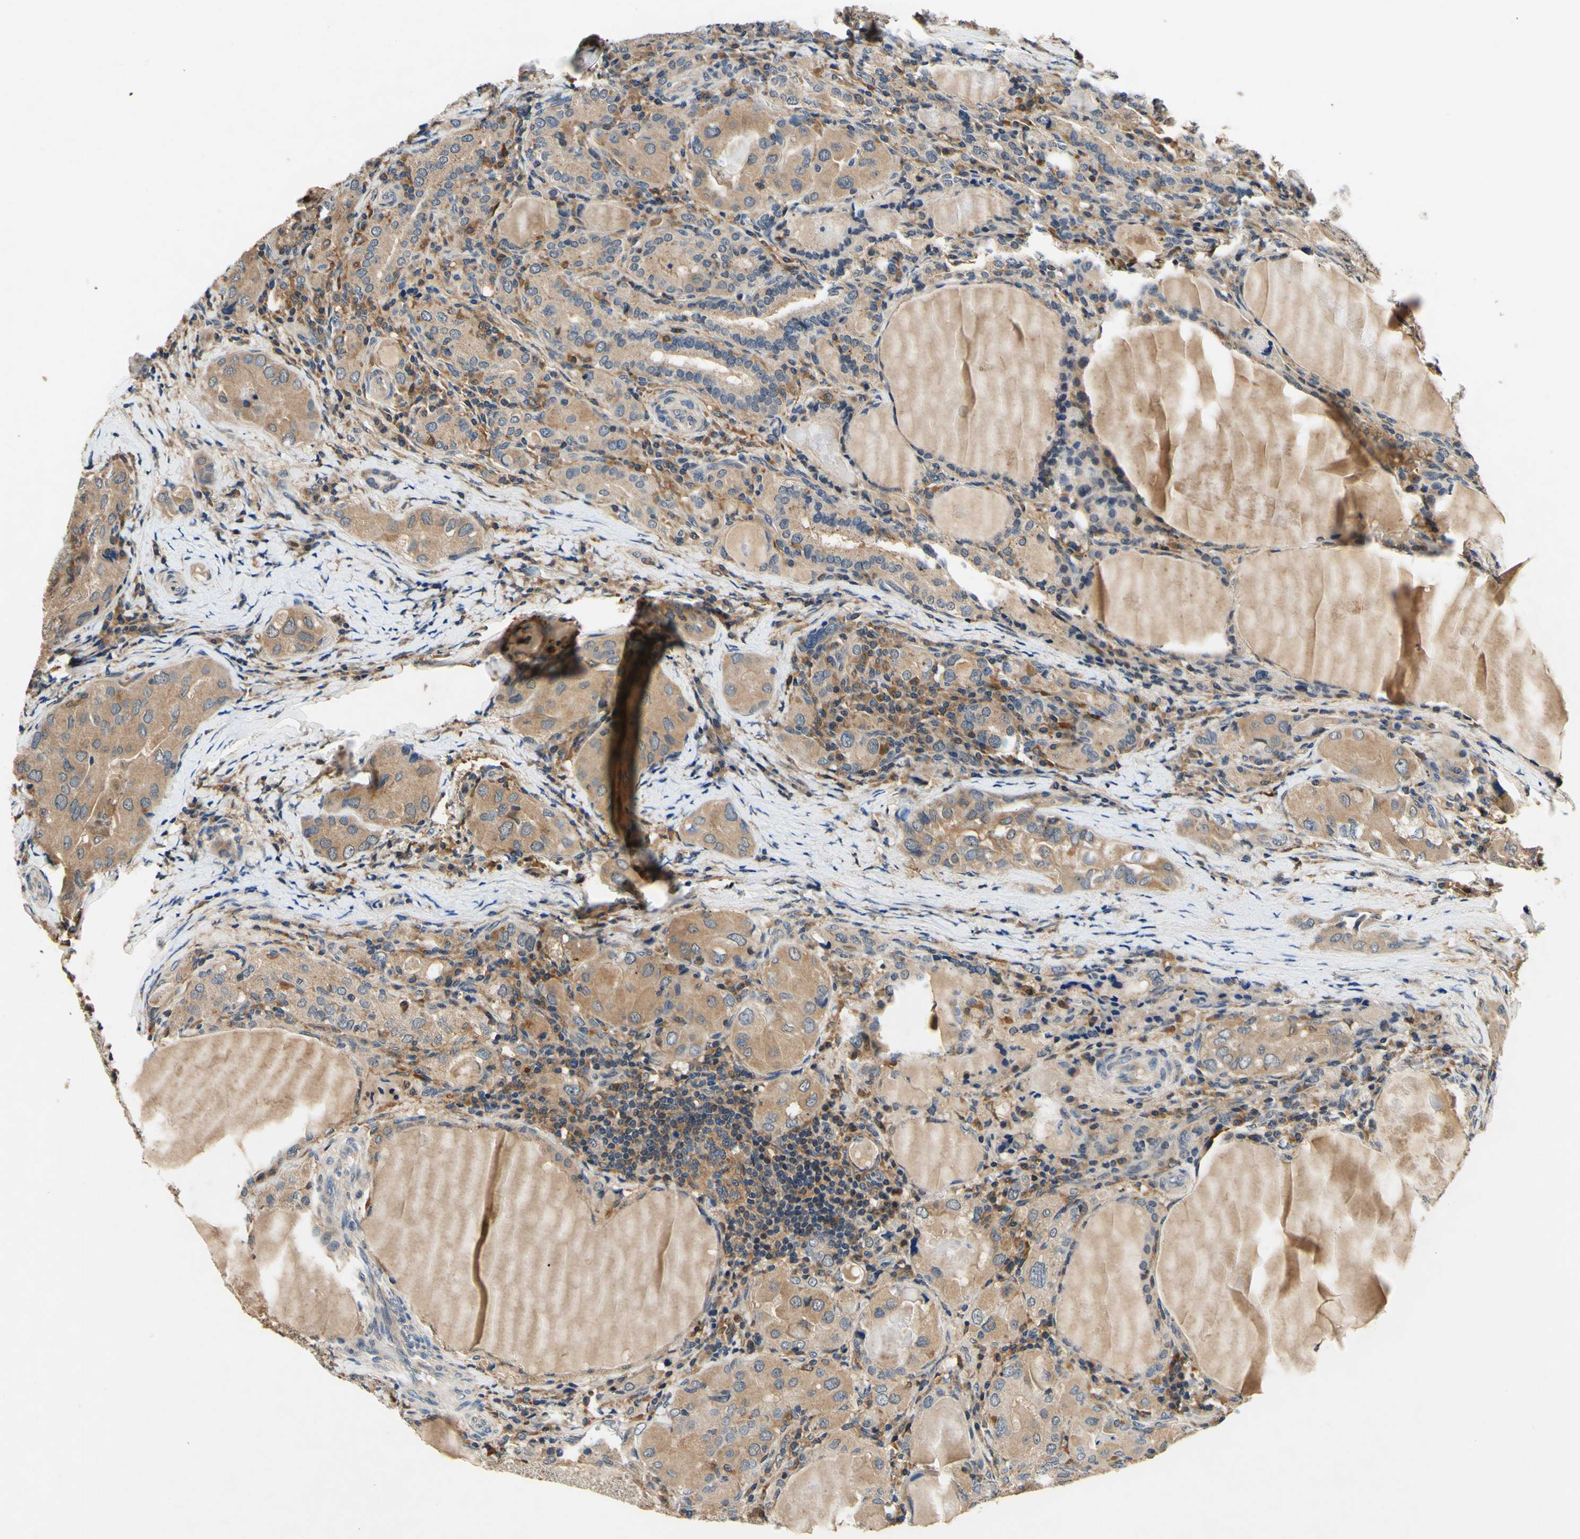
{"staining": {"intensity": "moderate", "quantity": "25%-75%", "location": "cytoplasmic/membranous"}, "tissue": "thyroid cancer", "cell_type": "Tumor cells", "image_type": "cancer", "snomed": [{"axis": "morphology", "description": "Papillary adenocarcinoma, NOS"}, {"axis": "topography", "description": "Thyroid gland"}], "caption": "A high-resolution photomicrograph shows immunohistochemistry (IHC) staining of thyroid cancer (papillary adenocarcinoma), which shows moderate cytoplasmic/membranous positivity in about 25%-75% of tumor cells.", "gene": "PLA2G4A", "patient": {"sex": "female", "age": 42}}